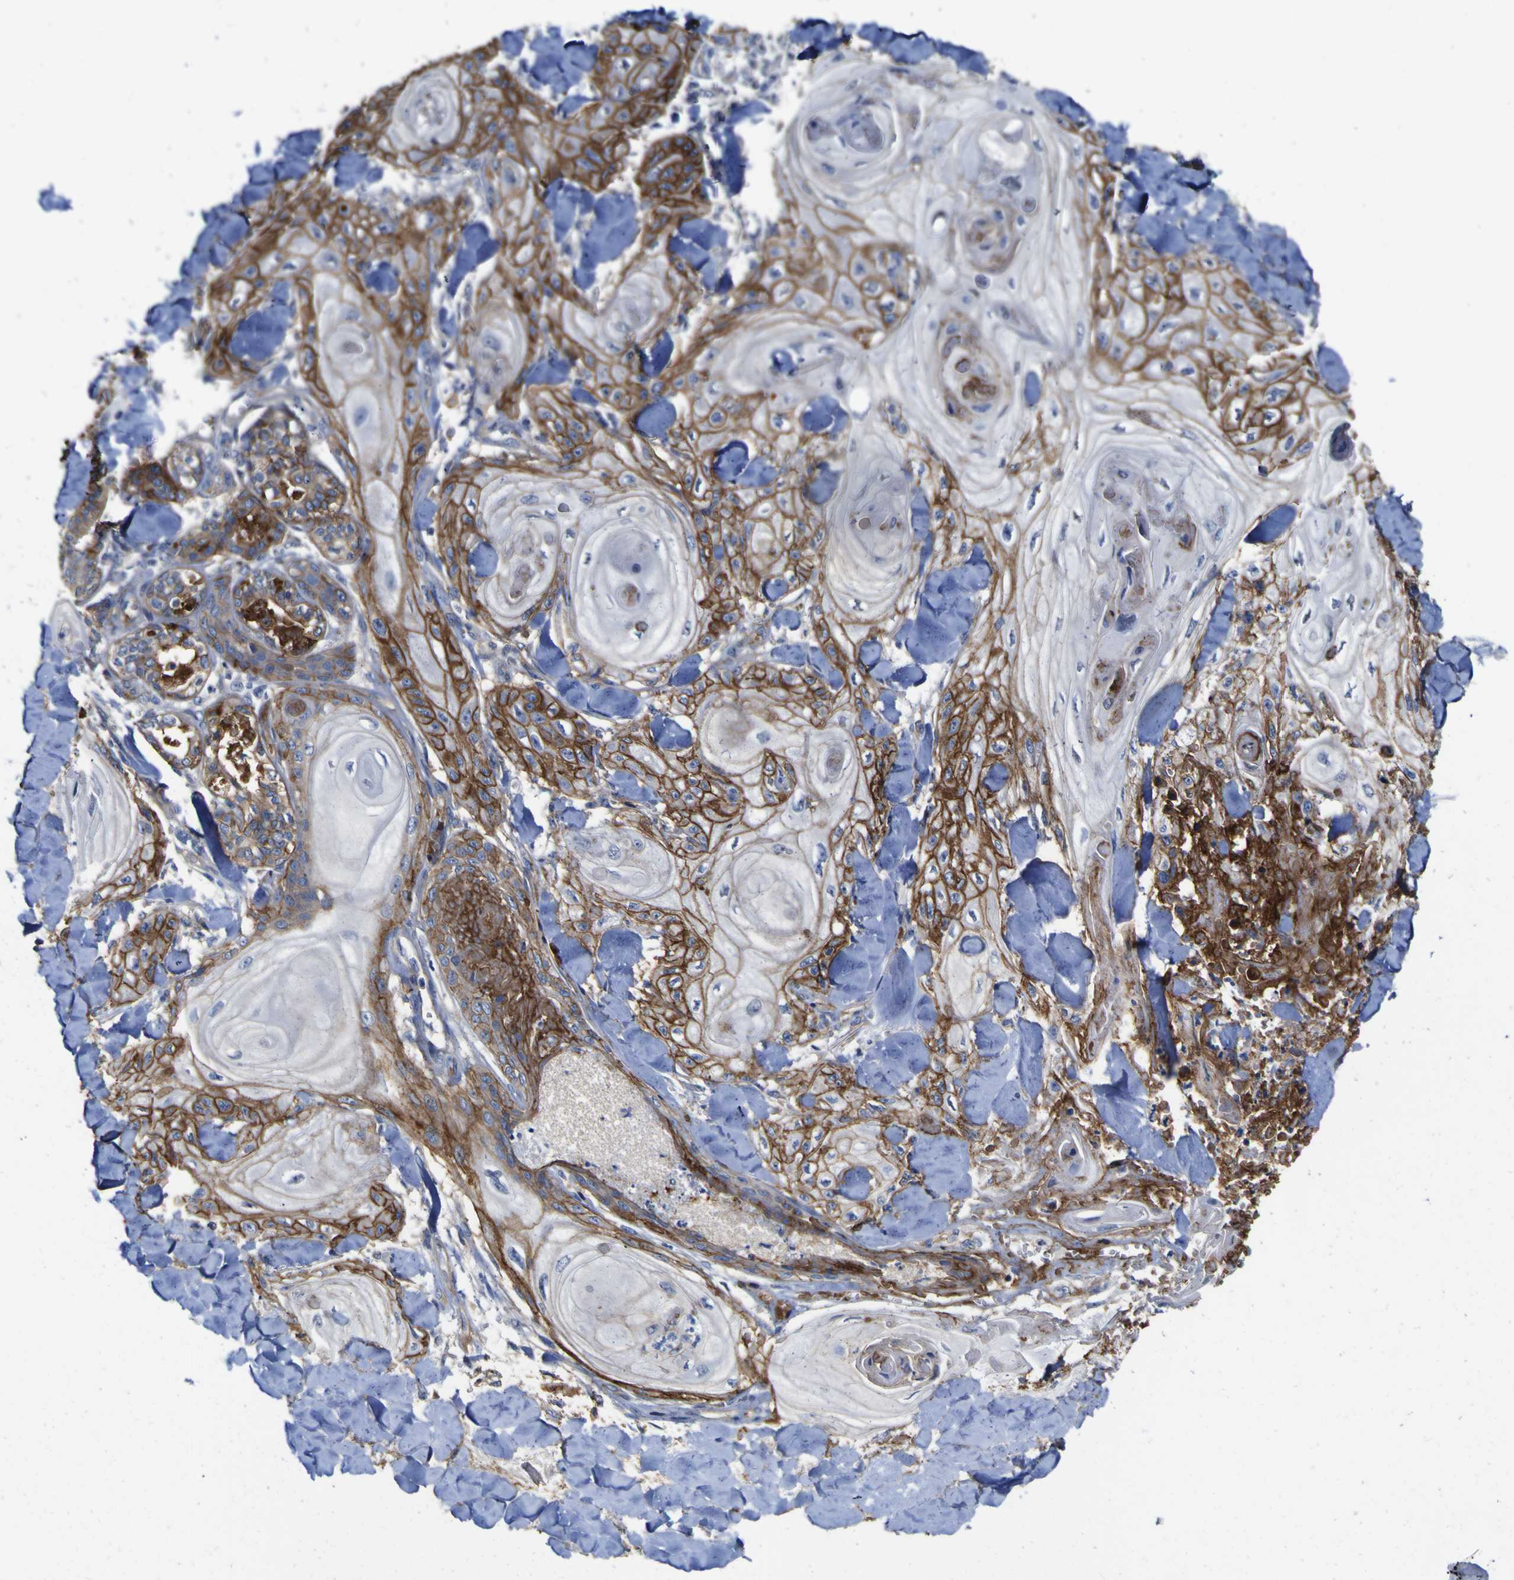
{"staining": {"intensity": "moderate", "quantity": ">75%", "location": "cytoplasmic/membranous"}, "tissue": "skin cancer", "cell_type": "Tumor cells", "image_type": "cancer", "snomed": [{"axis": "morphology", "description": "Squamous cell carcinoma, NOS"}, {"axis": "topography", "description": "Skin"}], "caption": "IHC histopathology image of human squamous cell carcinoma (skin) stained for a protein (brown), which shows medium levels of moderate cytoplasmic/membranous expression in about >75% of tumor cells.", "gene": "CD151", "patient": {"sex": "male", "age": 74}}